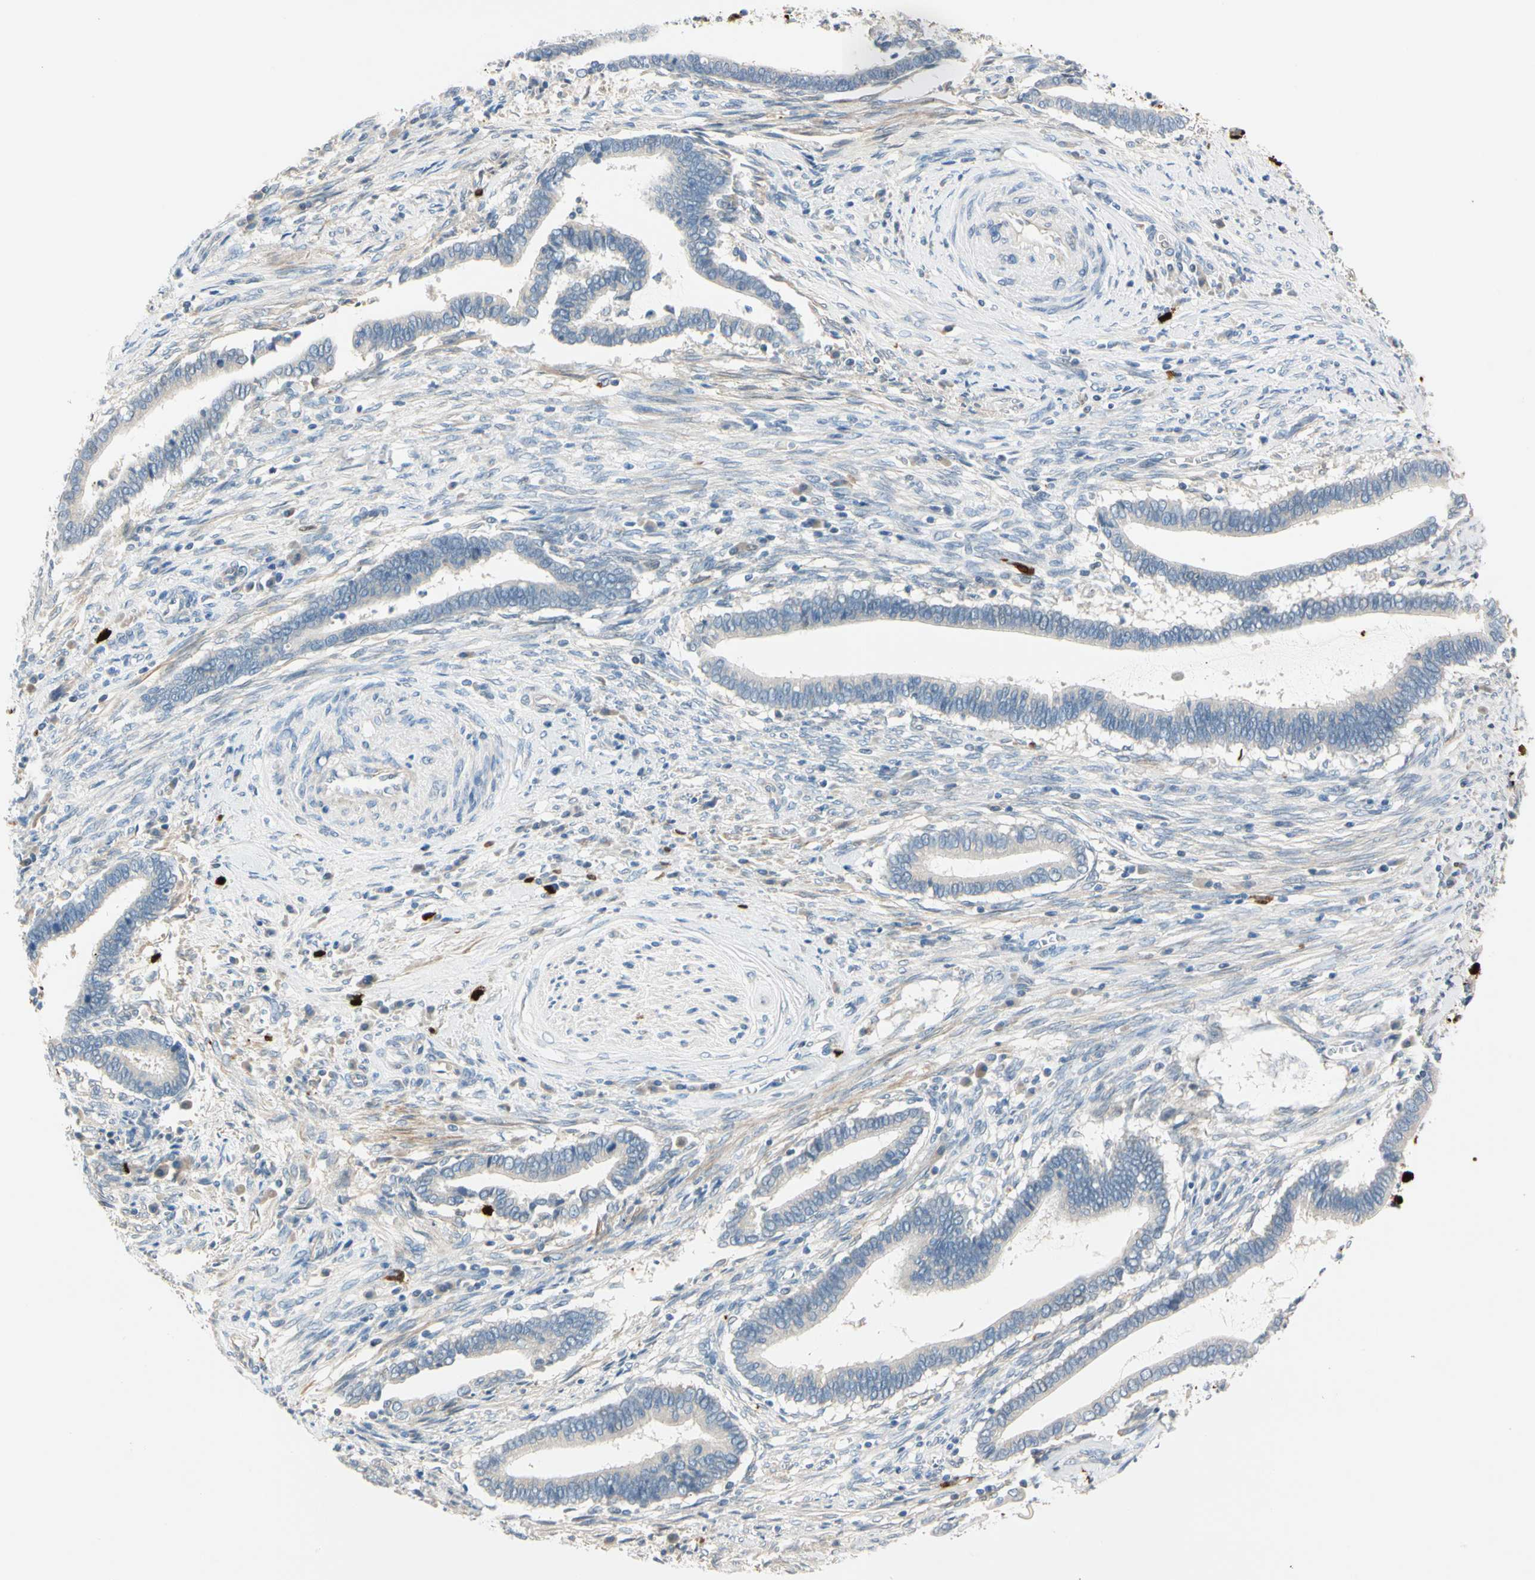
{"staining": {"intensity": "negative", "quantity": "none", "location": "none"}, "tissue": "cervical cancer", "cell_type": "Tumor cells", "image_type": "cancer", "snomed": [{"axis": "morphology", "description": "Adenocarcinoma, NOS"}, {"axis": "topography", "description": "Cervix"}], "caption": "Tumor cells show no significant protein positivity in cervical adenocarcinoma.", "gene": "TRAF5", "patient": {"sex": "female", "age": 44}}